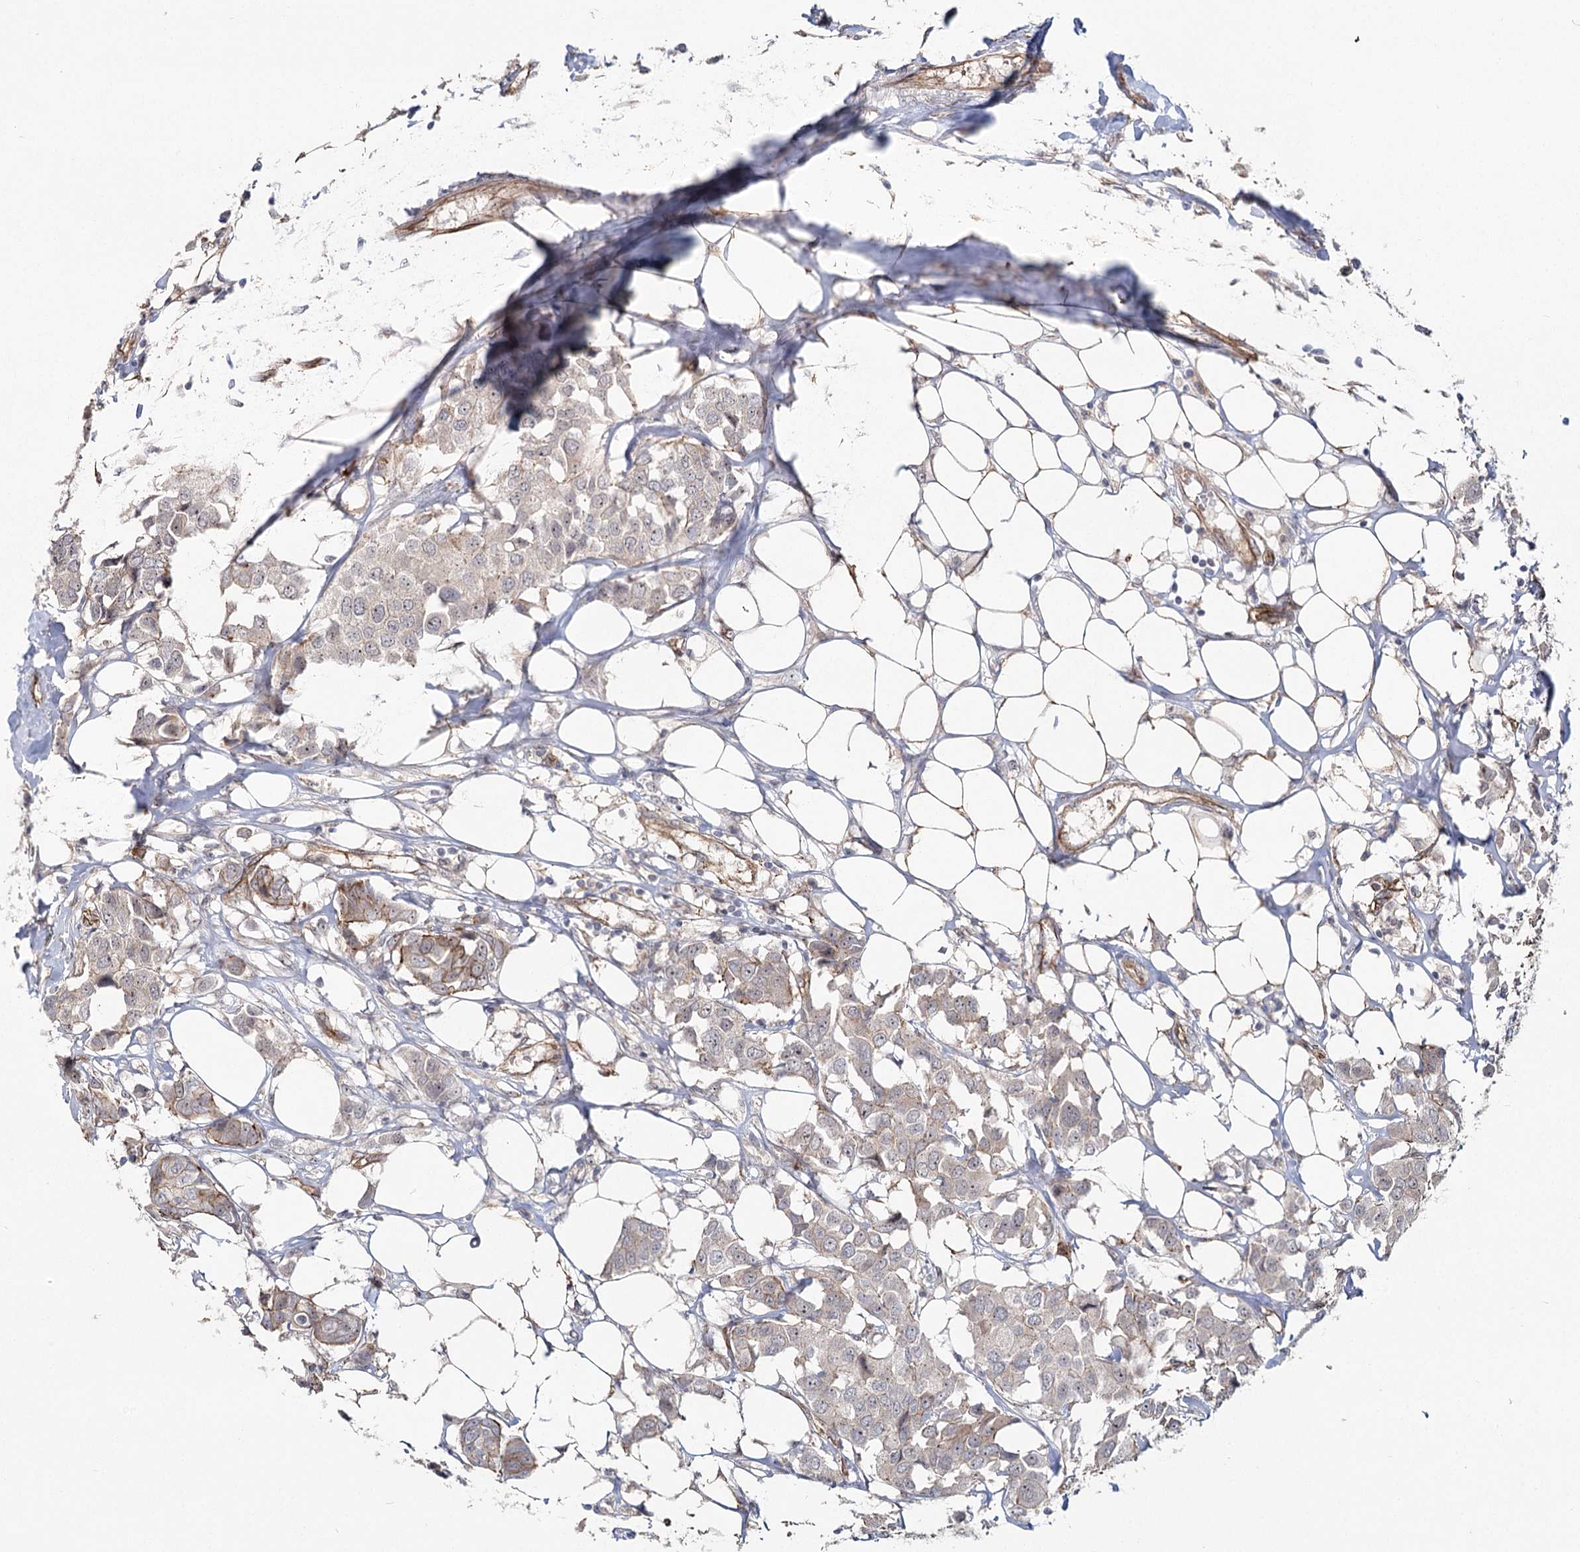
{"staining": {"intensity": "weak", "quantity": "<25%", "location": "cytoplasmic/membranous"}, "tissue": "breast cancer", "cell_type": "Tumor cells", "image_type": "cancer", "snomed": [{"axis": "morphology", "description": "Duct carcinoma"}, {"axis": "topography", "description": "Breast"}], "caption": "Breast invasive ductal carcinoma stained for a protein using immunohistochemistry (IHC) exhibits no staining tumor cells.", "gene": "RPP14", "patient": {"sex": "female", "age": 80}}